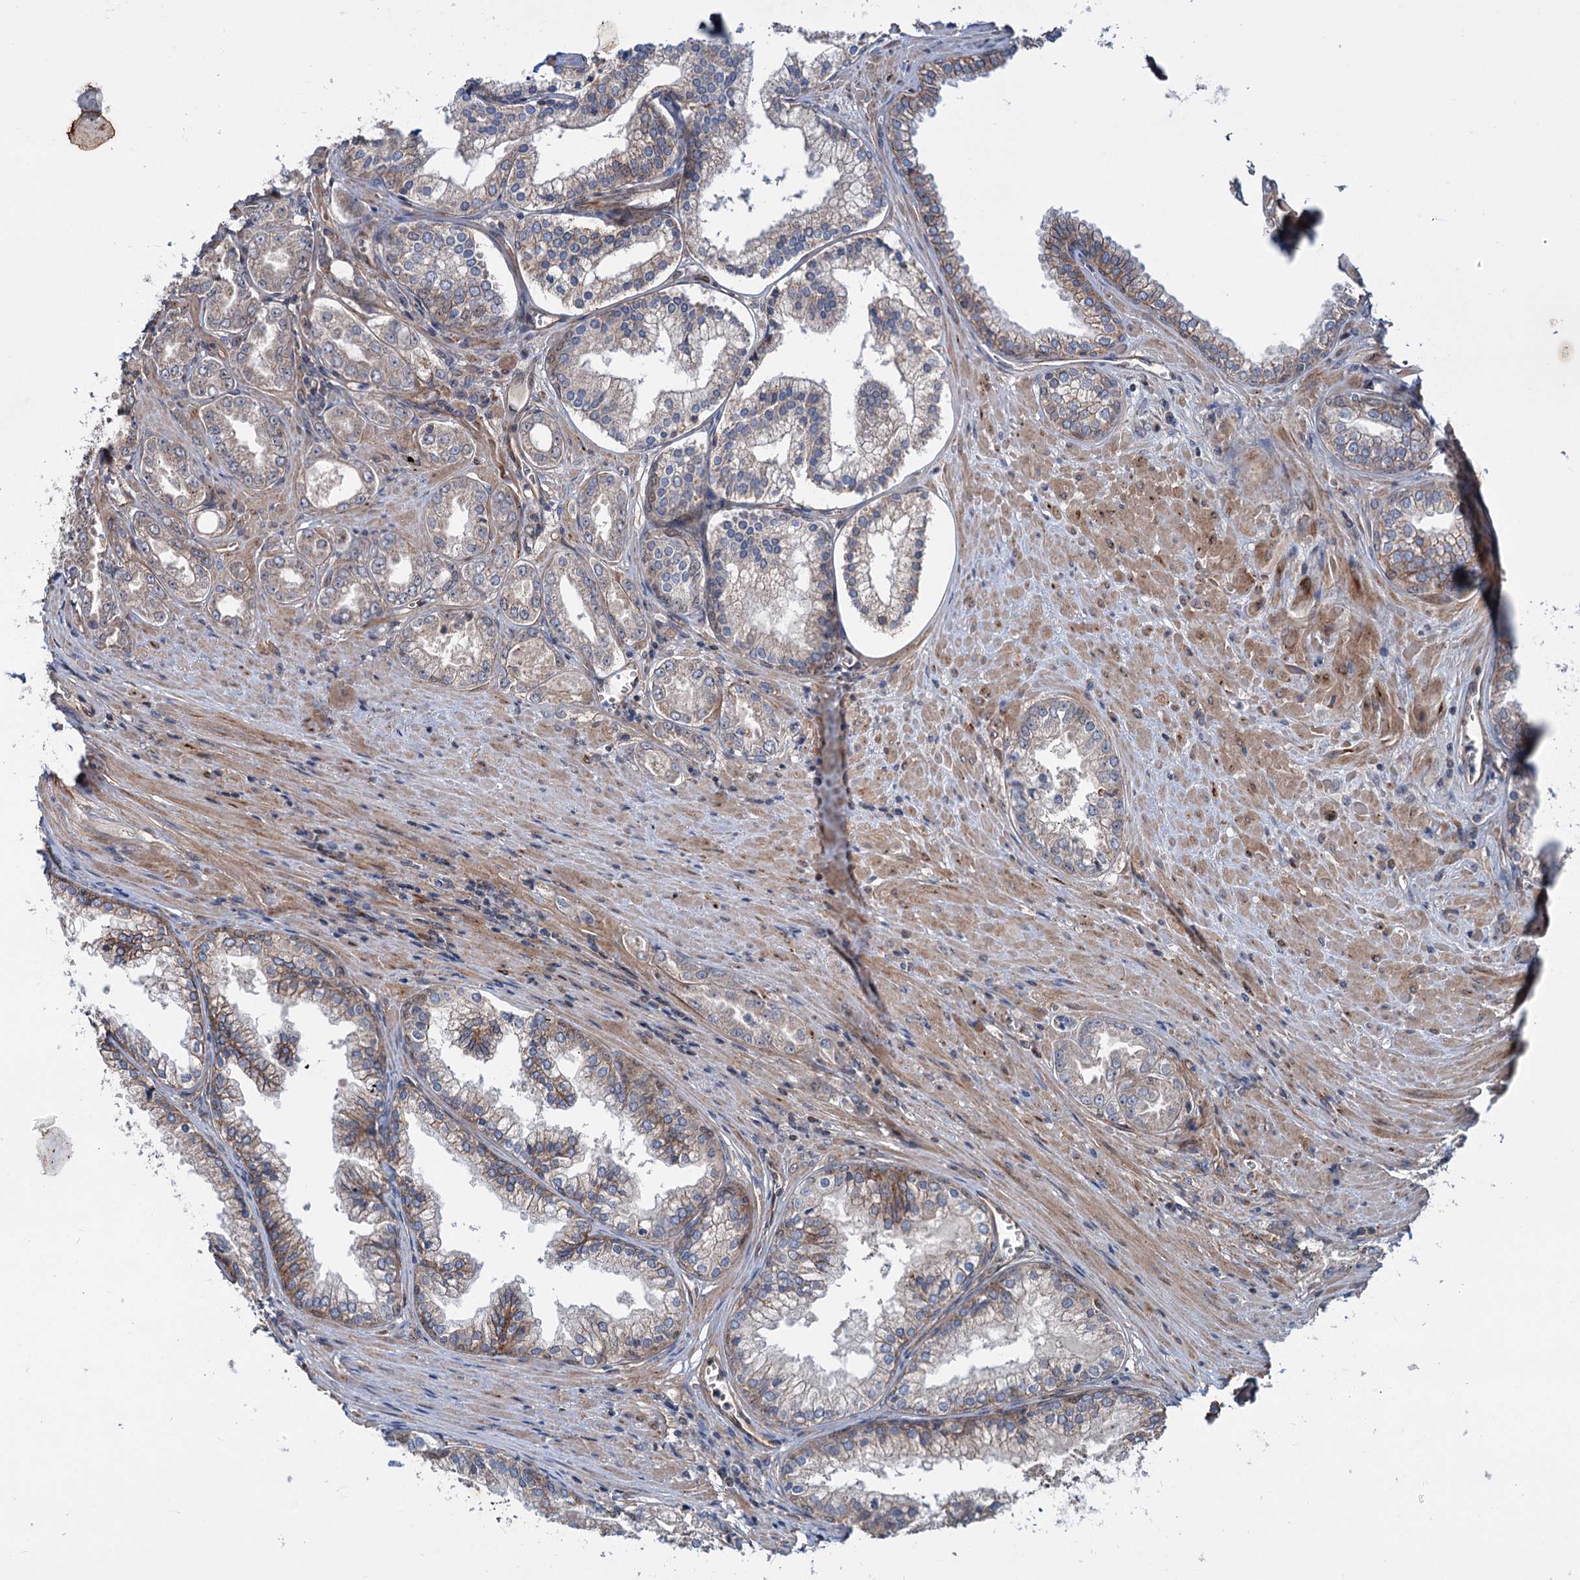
{"staining": {"intensity": "weak", "quantity": "25%-75%", "location": "cytoplasmic/membranous"}, "tissue": "prostate cancer", "cell_type": "Tumor cells", "image_type": "cancer", "snomed": [{"axis": "morphology", "description": "Adenocarcinoma, High grade"}, {"axis": "topography", "description": "Prostate"}], "caption": "A high-resolution photomicrograph shows IHC staining of prostate cancer, which shows weak cytoplasmic/membranous staining in about 25%-75% of tumor cells.", "gene": "PTDSS2", "patient": {"sex": "male", "age": 72}}